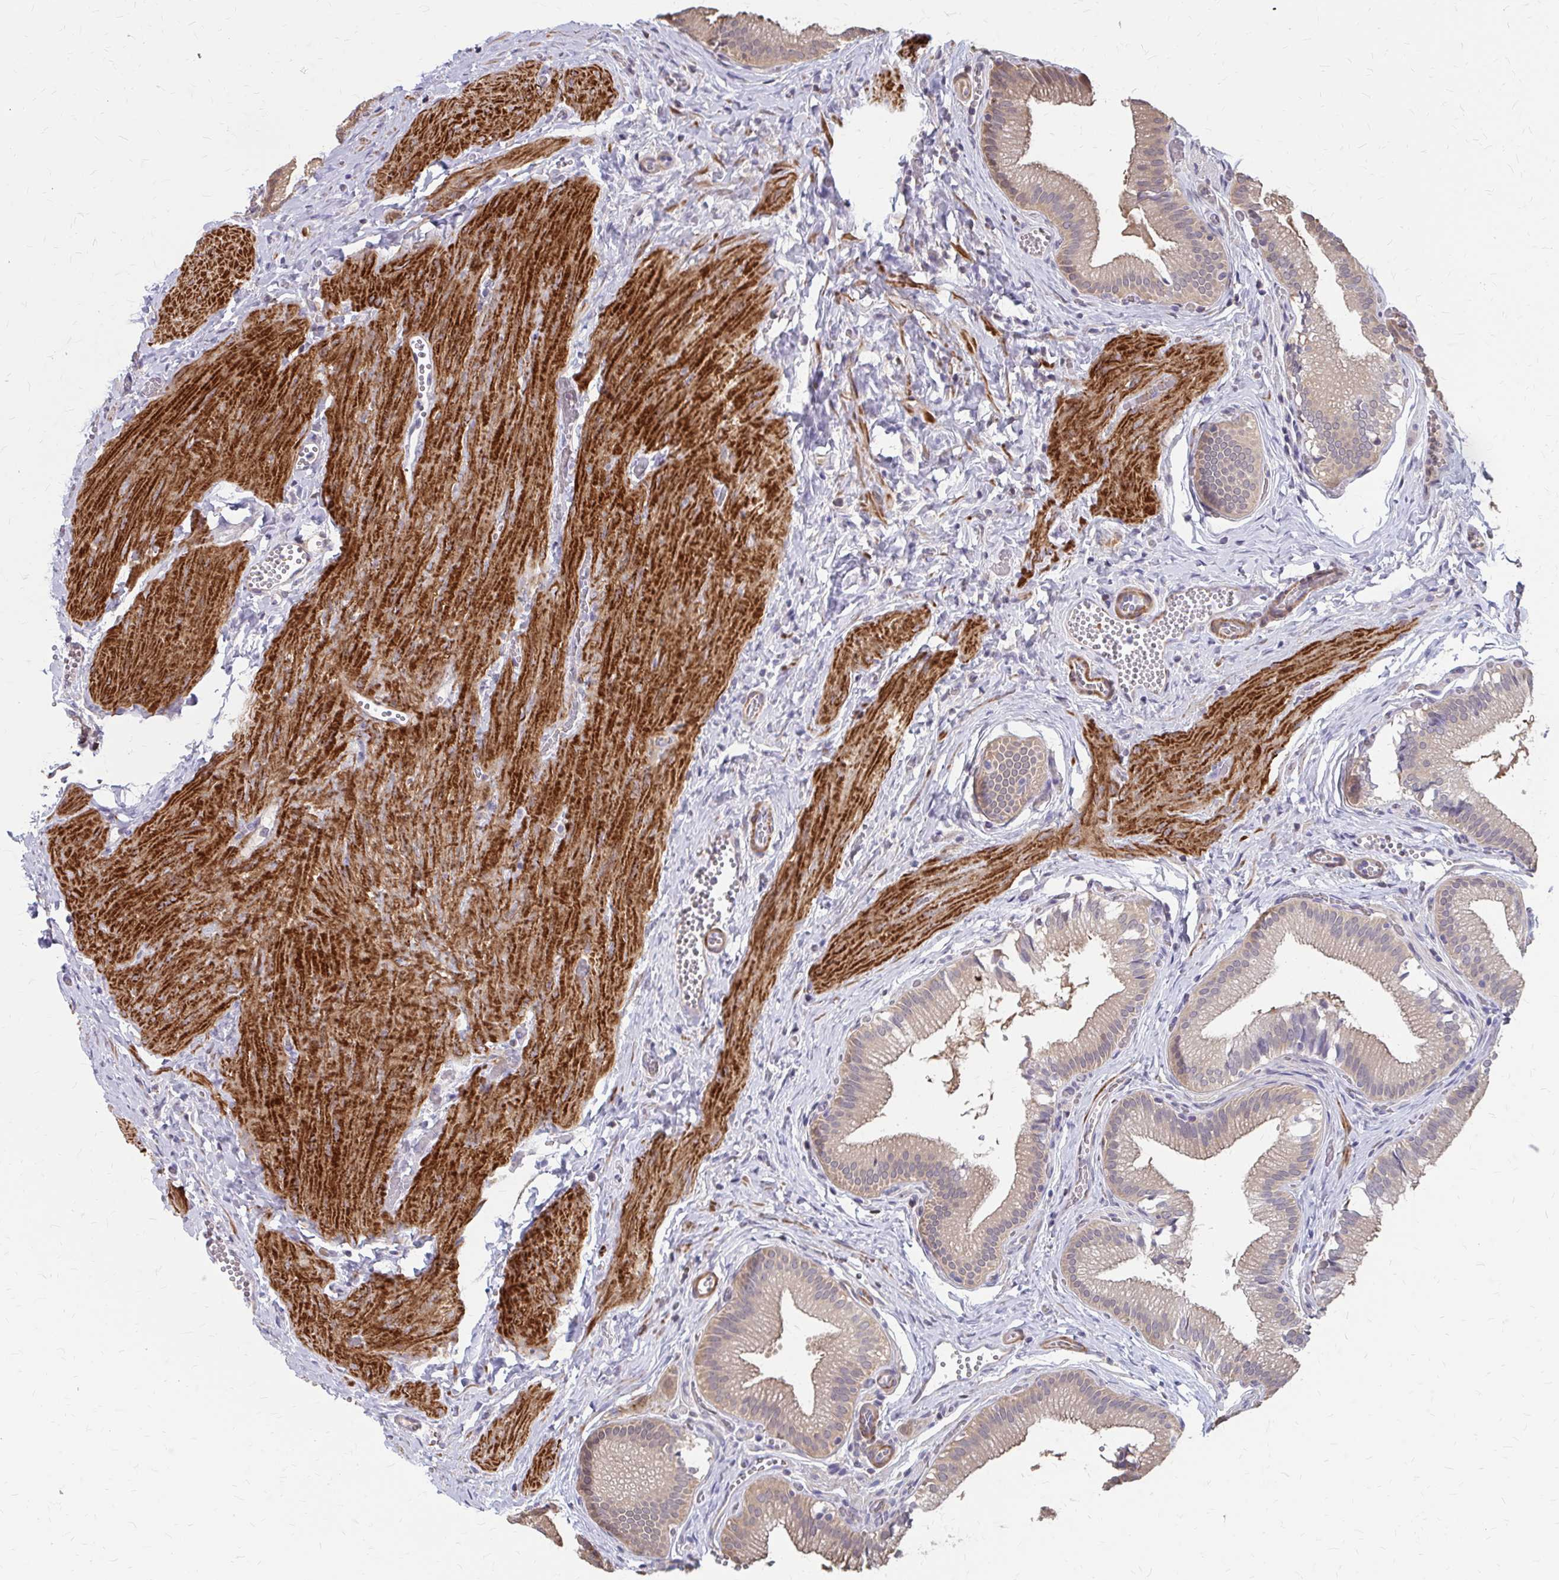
{"staining": {"intensity": "moderate", "quantity": "25%-75%", "location": "cytoplasmic/membranous"}, "tissue": "gallbladder", "cell_type": "Glandular cells", "image_type": "normal", "snomed": [{"axis": "morphology", "description": "Normal tissue, NOS"}, {"axis": "topography", "description": "Gallbladder"}], "caption": "A high-resolution micrograph shows immunohistochemistry staining of benign gallbladder, which reveals moderate cytoplasmic/membranous positivity in about 25%-75% of glandular cells.", "gene": "IFI44L", "patient": {"sex": "male", "age": 17}}